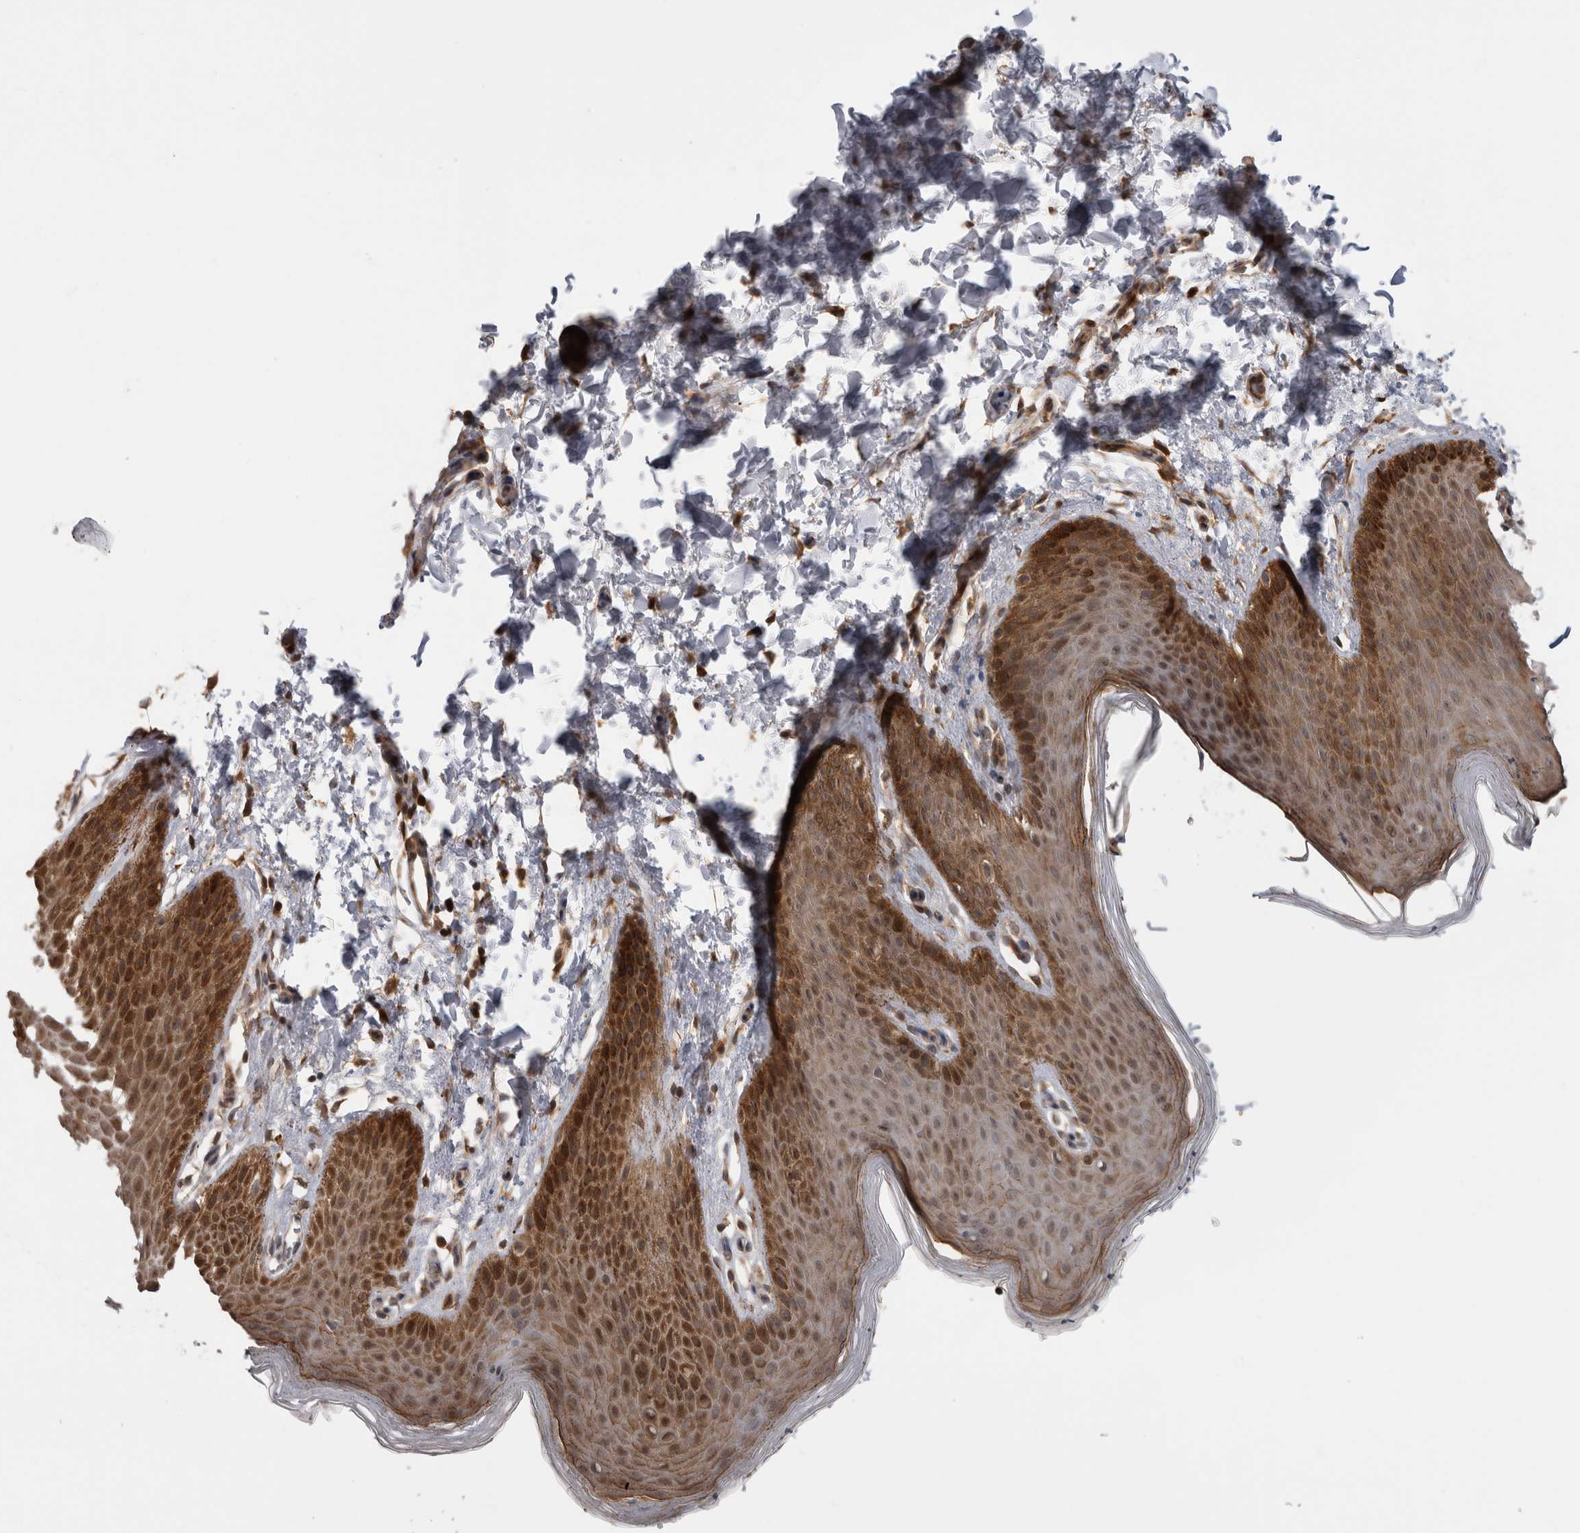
{"staining": {"intensity": "moderate", "quantity": ">75%", "location": "cytoplasmic/membranous,nuclear"}, "tissue": "skin", "cell_type": "Epidermal cells", "image_type": "normal", "snomed": [{"axis": "morphology", "description": "Normal tissue, NOS"}, {"axis": "topography", "description": "Anal"}, {"axis": "topography", "description": "Peripheral nerve tissue"}], "caption": "An IHC micrograph of benign tissue is shown. Protein staining in brown shows moderate cytoplasmic/membranous,nuclear positivity in skin within epidermal cells.", "gene": "USH1G", "patient": {"sex": "male", "age": 44}}